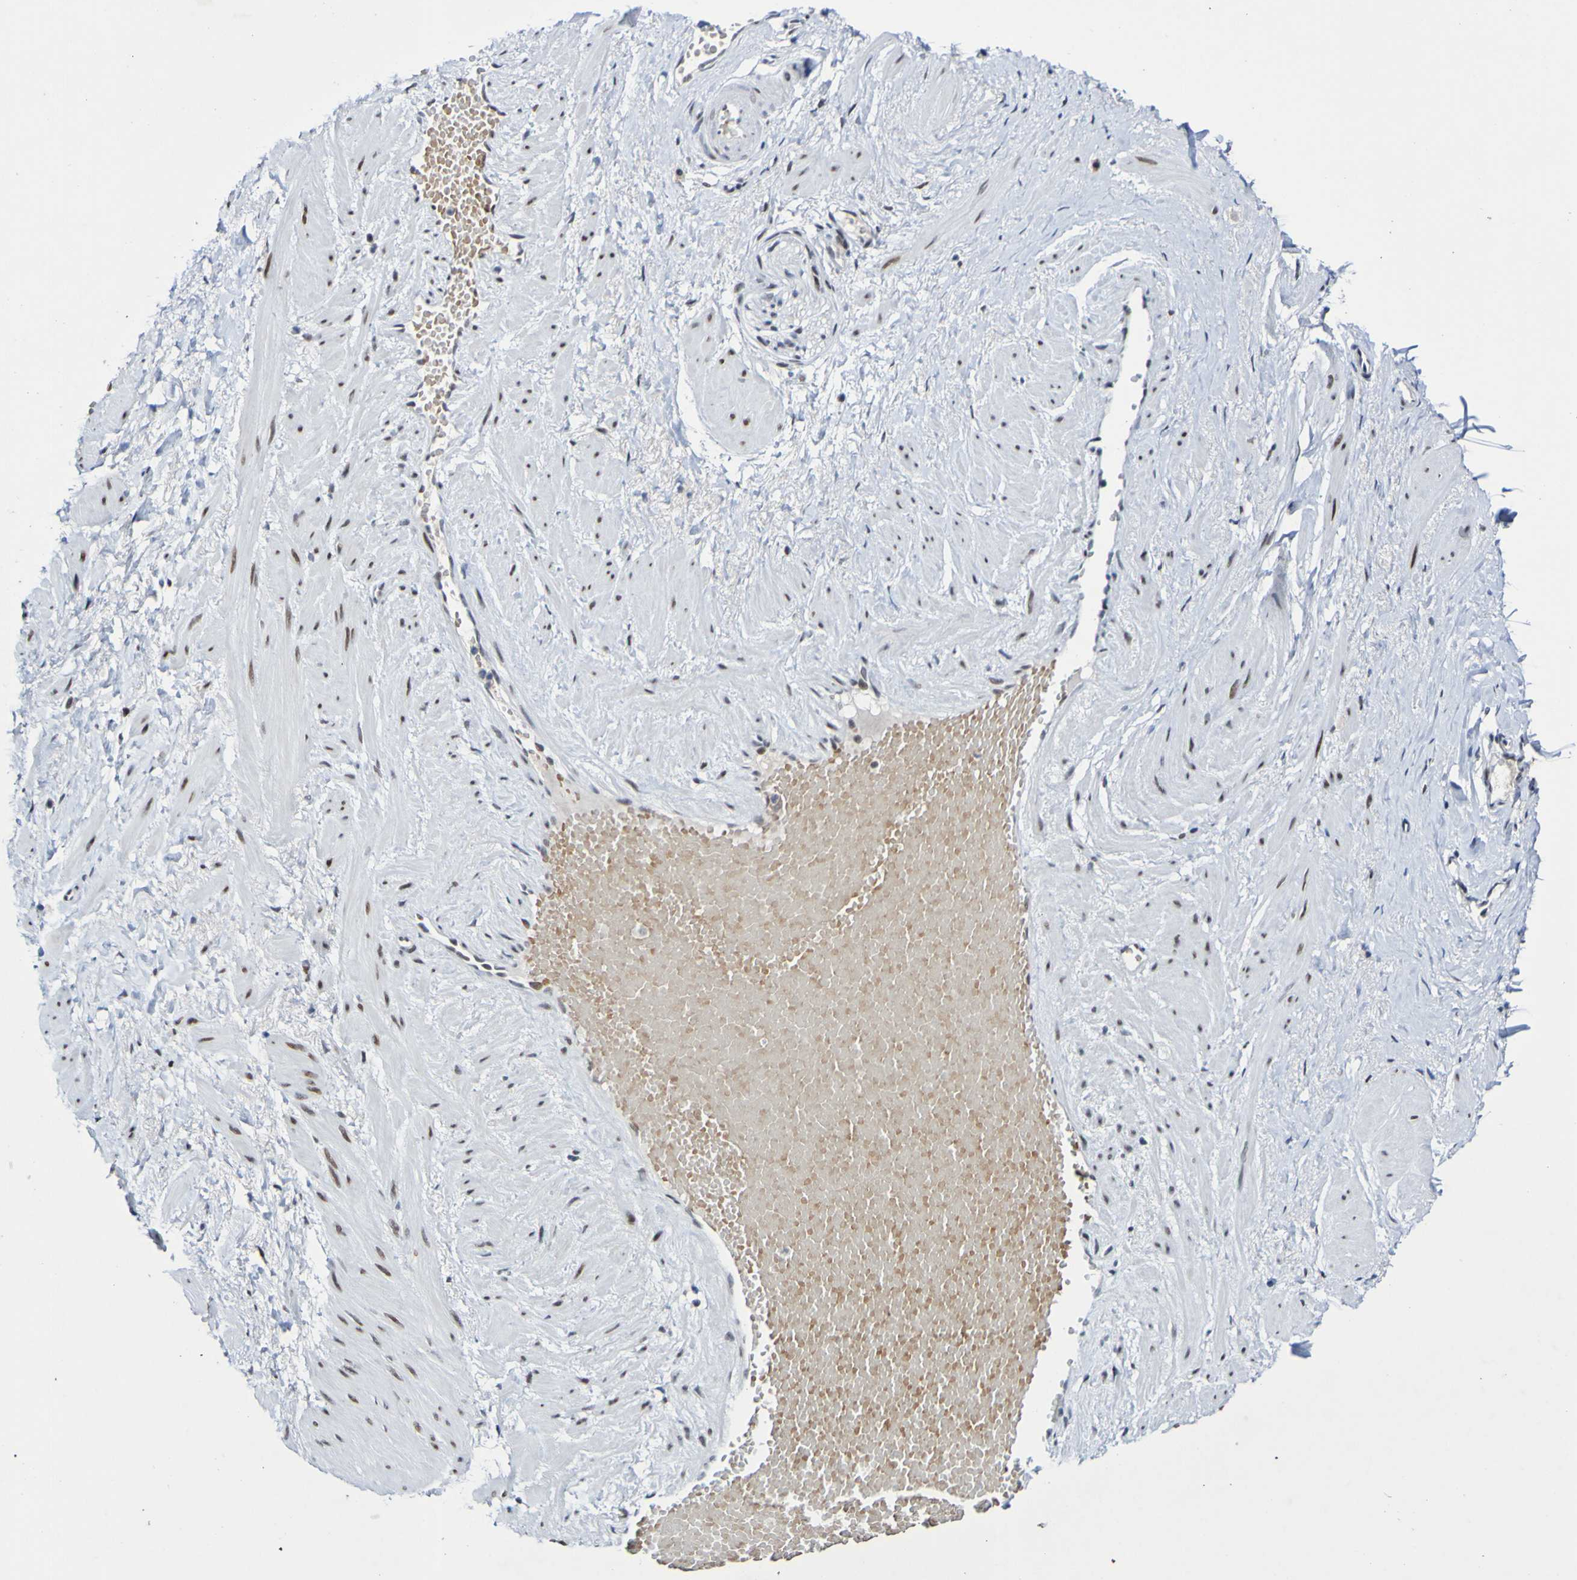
{"staining": {"intensity": "moderate", "quantity": ">75%", "location": "nuclear"}, "tissue": "soft tissue", "cell_type": "Fibroblasts", "image_type": "normal", "snomed": [{"axis": "morphology", "description": "Normal tissue, NOS"}, {"axis": "topography", "description": "Soft tissue"}, {"axis": "topography", "description": "Vascular tissue"}], "caption": "Normal soft tissue shows moderate nuclear staining in approximately >75% of fibroblasts Immunohistochemistry (ihc) stains the protein in brown and the nuclei are stained blue..", "gene": "PCGF1", "patient": {"sex": "female", "age": 35}}